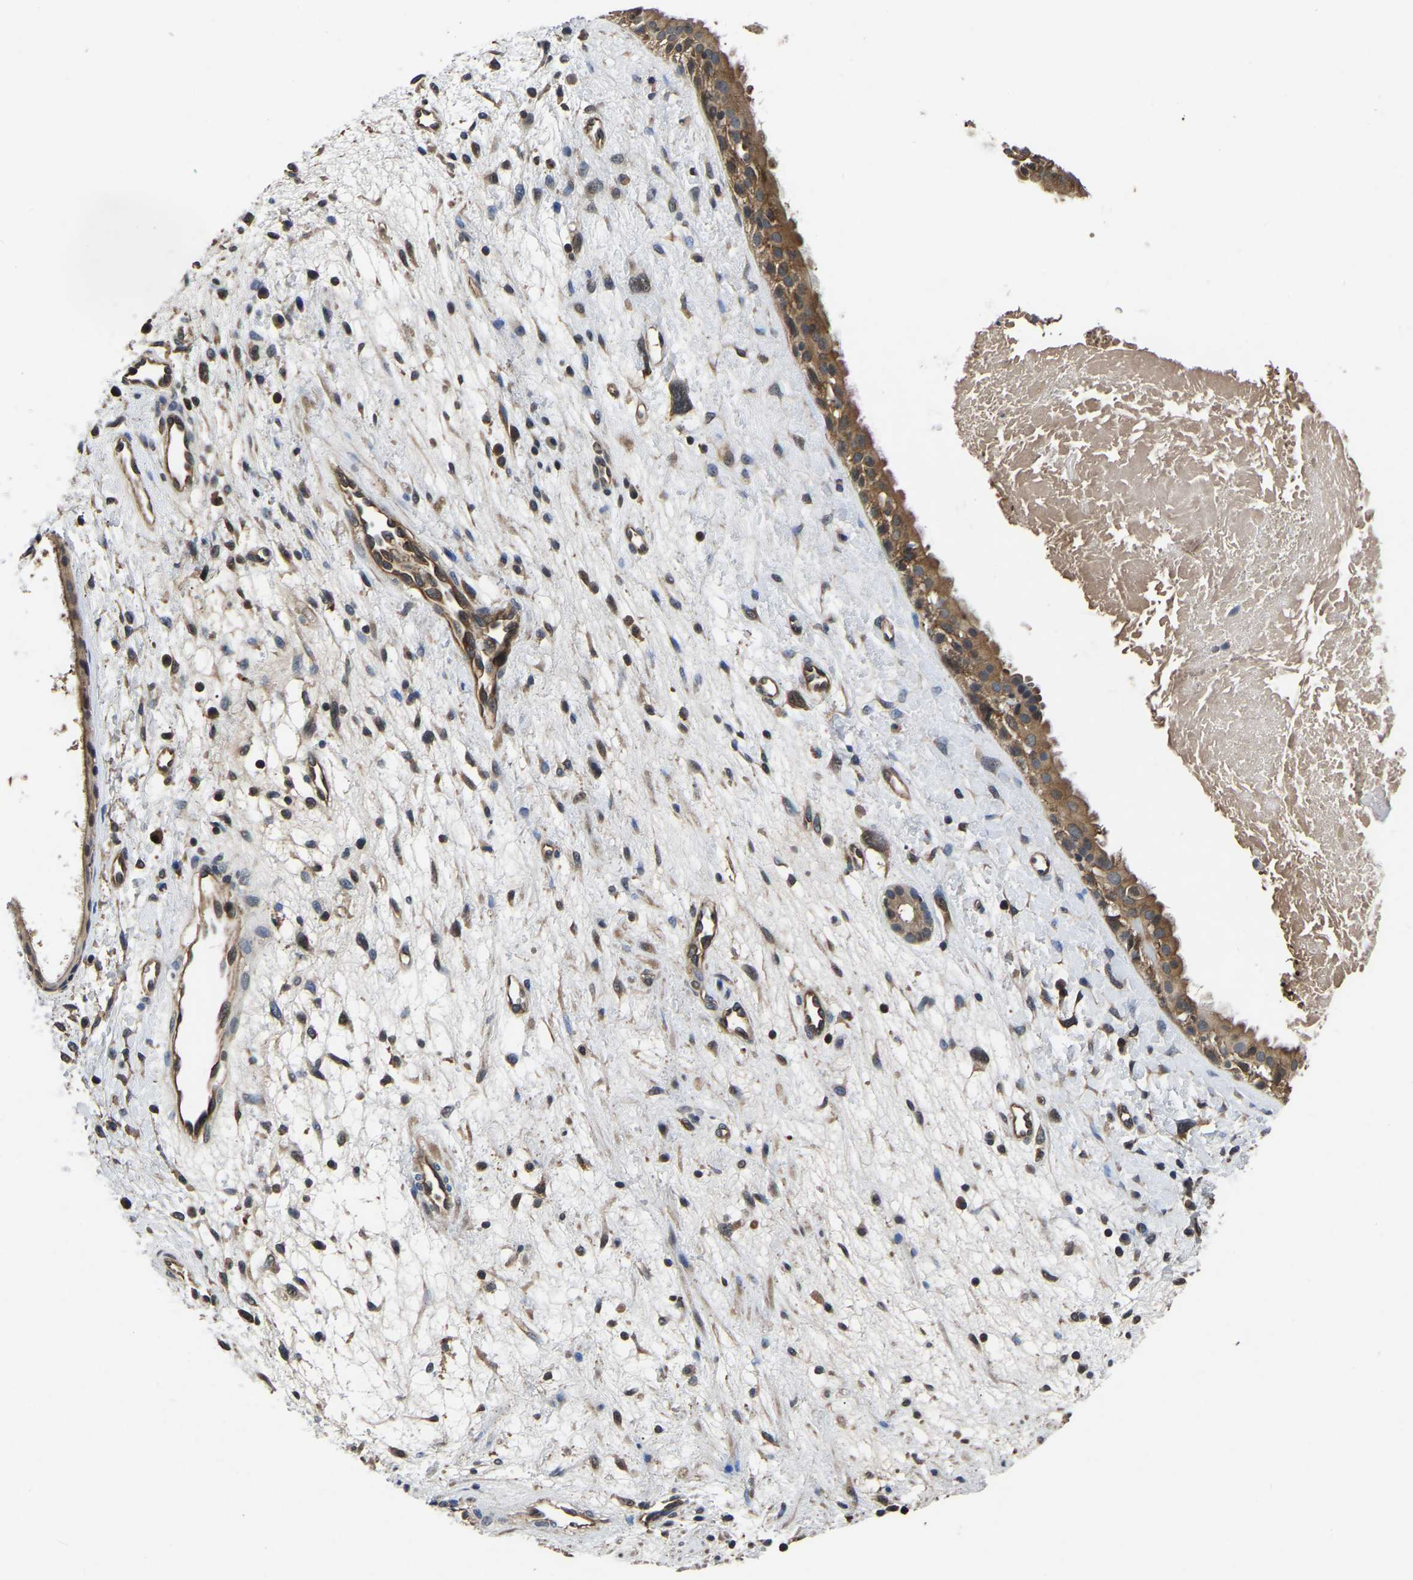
{"staining": {"intensity": "moderate", "quantity": ">75%", "location": "cytoplasmic/membranous"}, "tissue": "nasopharynx", "cell_type": "Respiratory epithelial cells", "image_type": "normal", "snomed": [{"axis": "morphology", "description": "Normal tissue, NOS"}, {"axis": "topography", "description": "Nasopharynx"}], "caption": "Protein staining of unremarkable nasopharynx displays moderate cytoplasmic/membranous positivity in approximately >75% of respiratory epithelial cells.", "gene": "FGD5", "patient": {"sex": "male", "age": 22}}